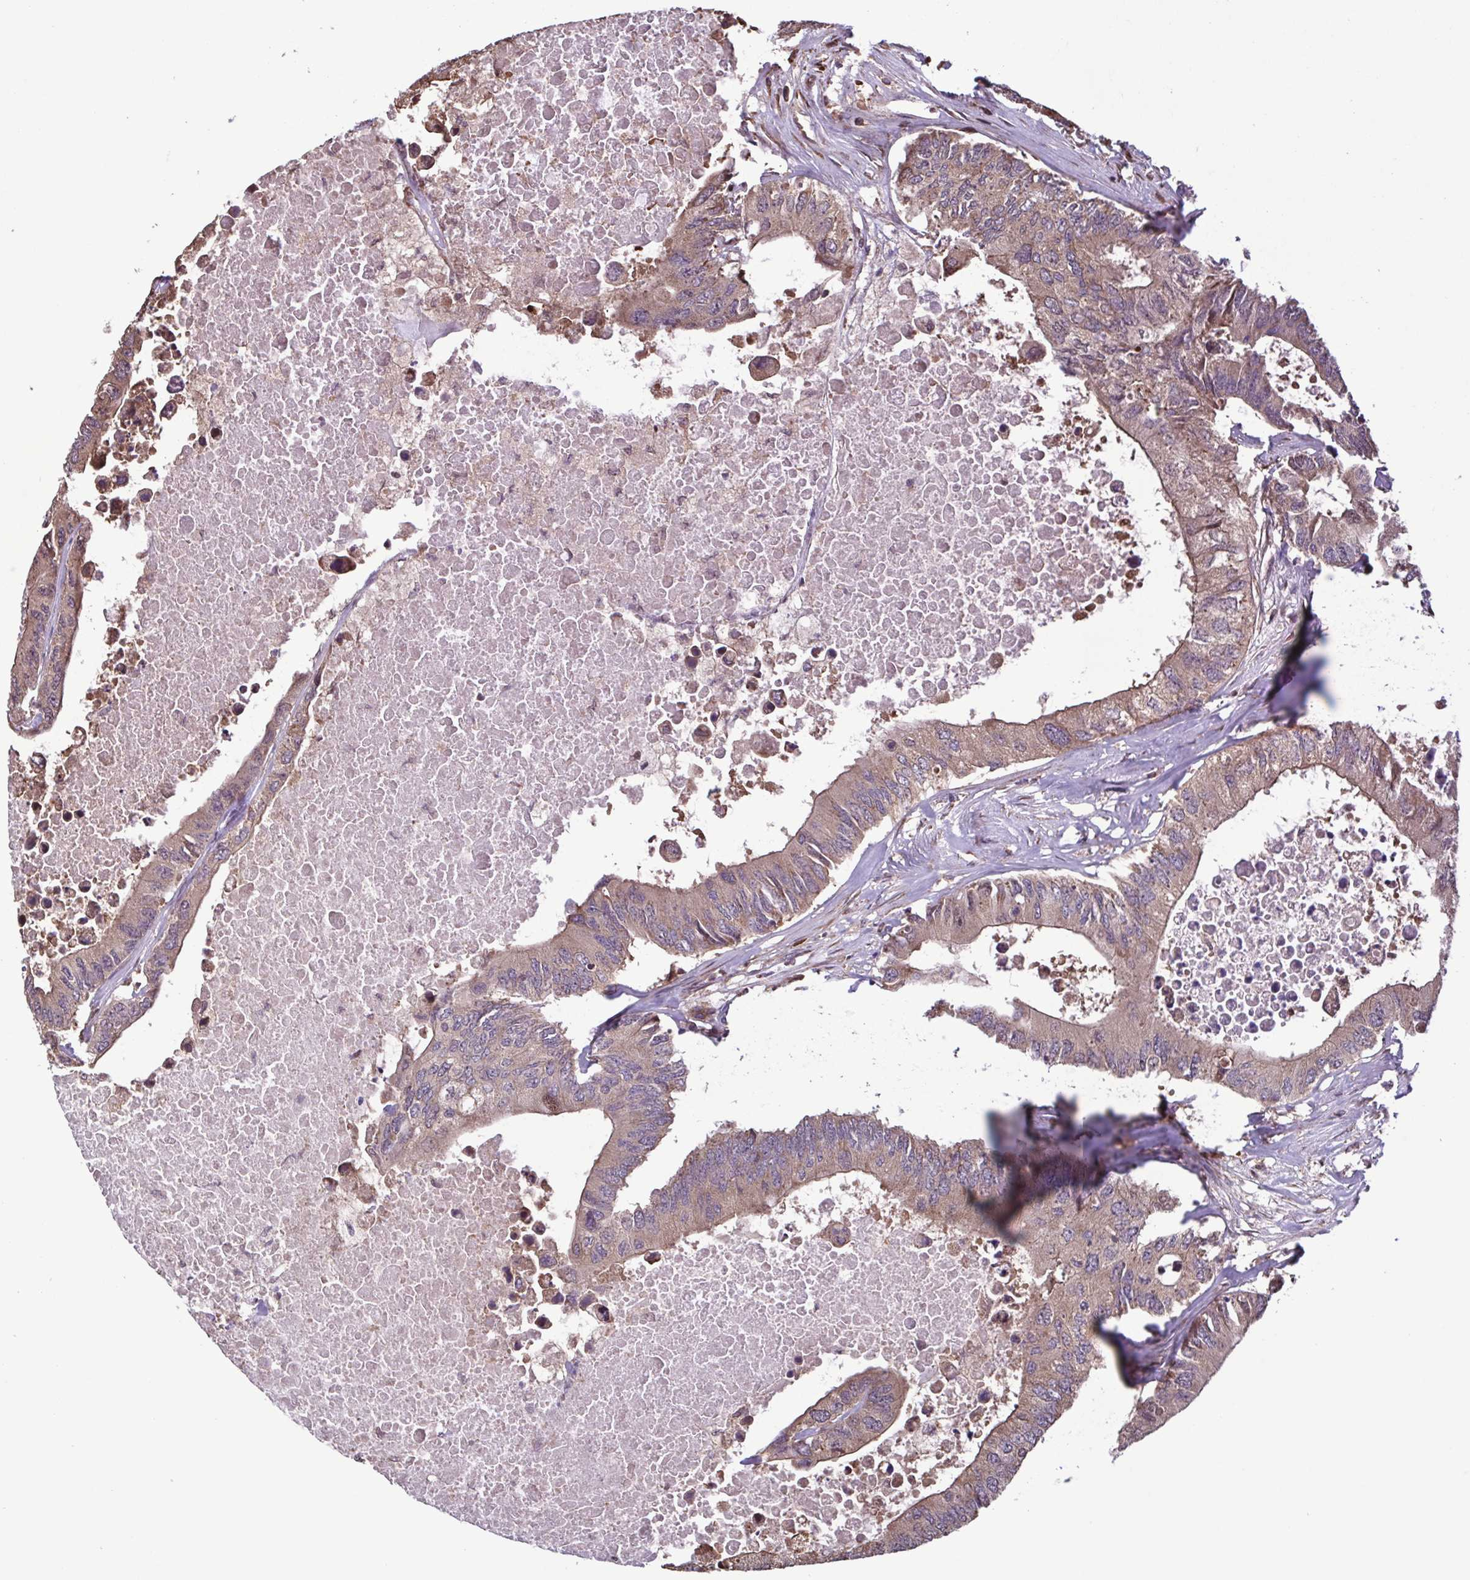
{"staining": {"intensity": "moderate", "quantity": ">75%", "location": "cytoplasmic/membranous"}, "tissue": "colorectal cancer", "cell_type": "Tumor cells", "image_type": "cancer", "snomed": [{"axis": "morphology", "description": "Adenocarcinoma, NOS"}, {"axis": "topography", "description": "Colon"}], "caption": "Tumor cells show medium levels of moderate cytoplasmic/membranous expression in about >75% of cells in colorectal cancer.", "gene": "SEC63", "patient": {"sex": "male", "age": 71}}